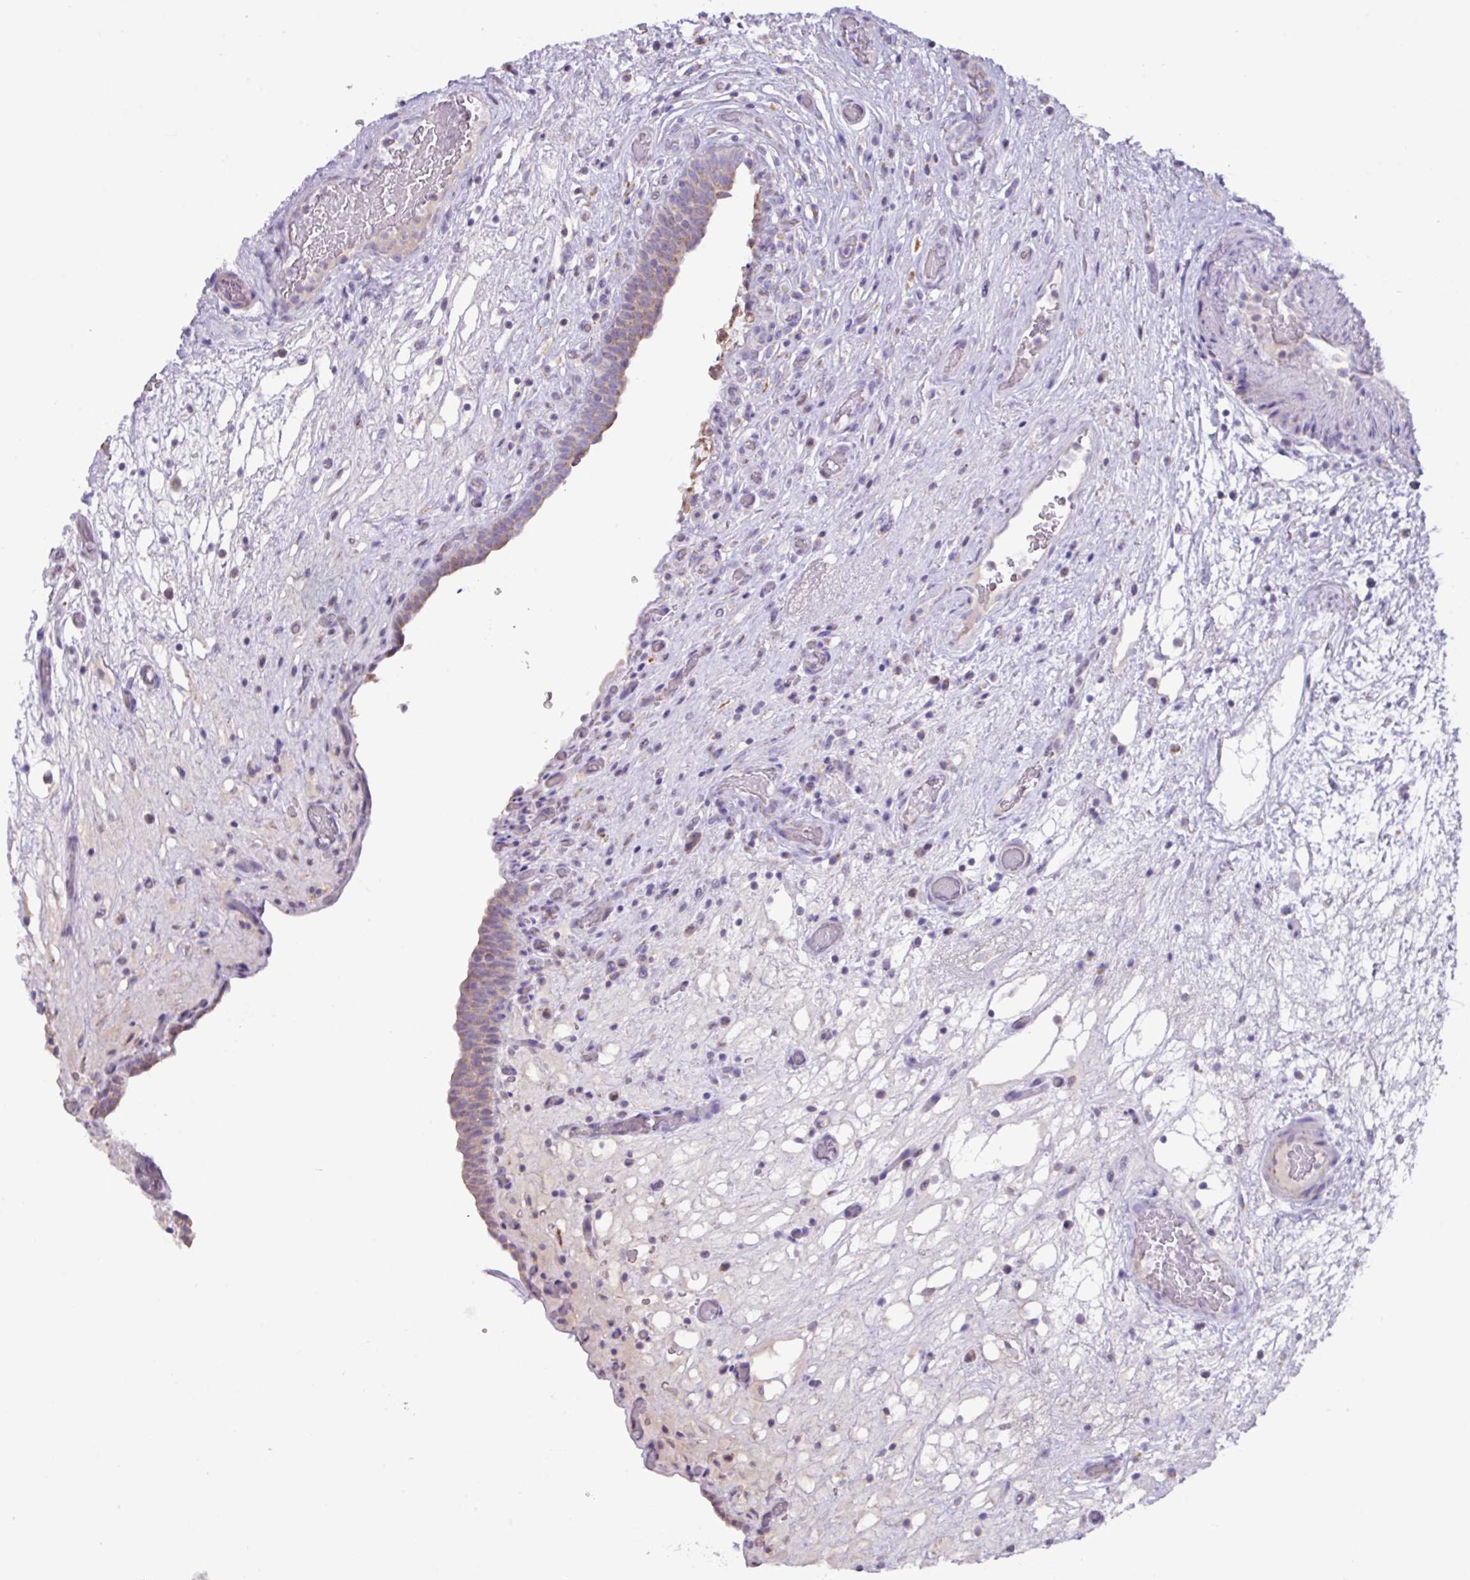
{"staining": {"intensity": "weak", "quantity": "25%-75%", "location": "cytoplasmic/membranous"}, "tissue": "urinary bladder", "cell_type": "Urothelial cells", "image_type": "normal", "snomed": [{"axis": "morphology", "description": "Normal tissue, NOS"}, {"axis": "topography", "description": "Urinary bladder"}], "caption": "Immunohistochemistry of normal human urinary bladder reveals low levels of weak cytoplasmic/membranous positivity in about 25%-75% of urothelial cells.", "gene": "MT", "patient": {"sex": "male", "age": 71}}